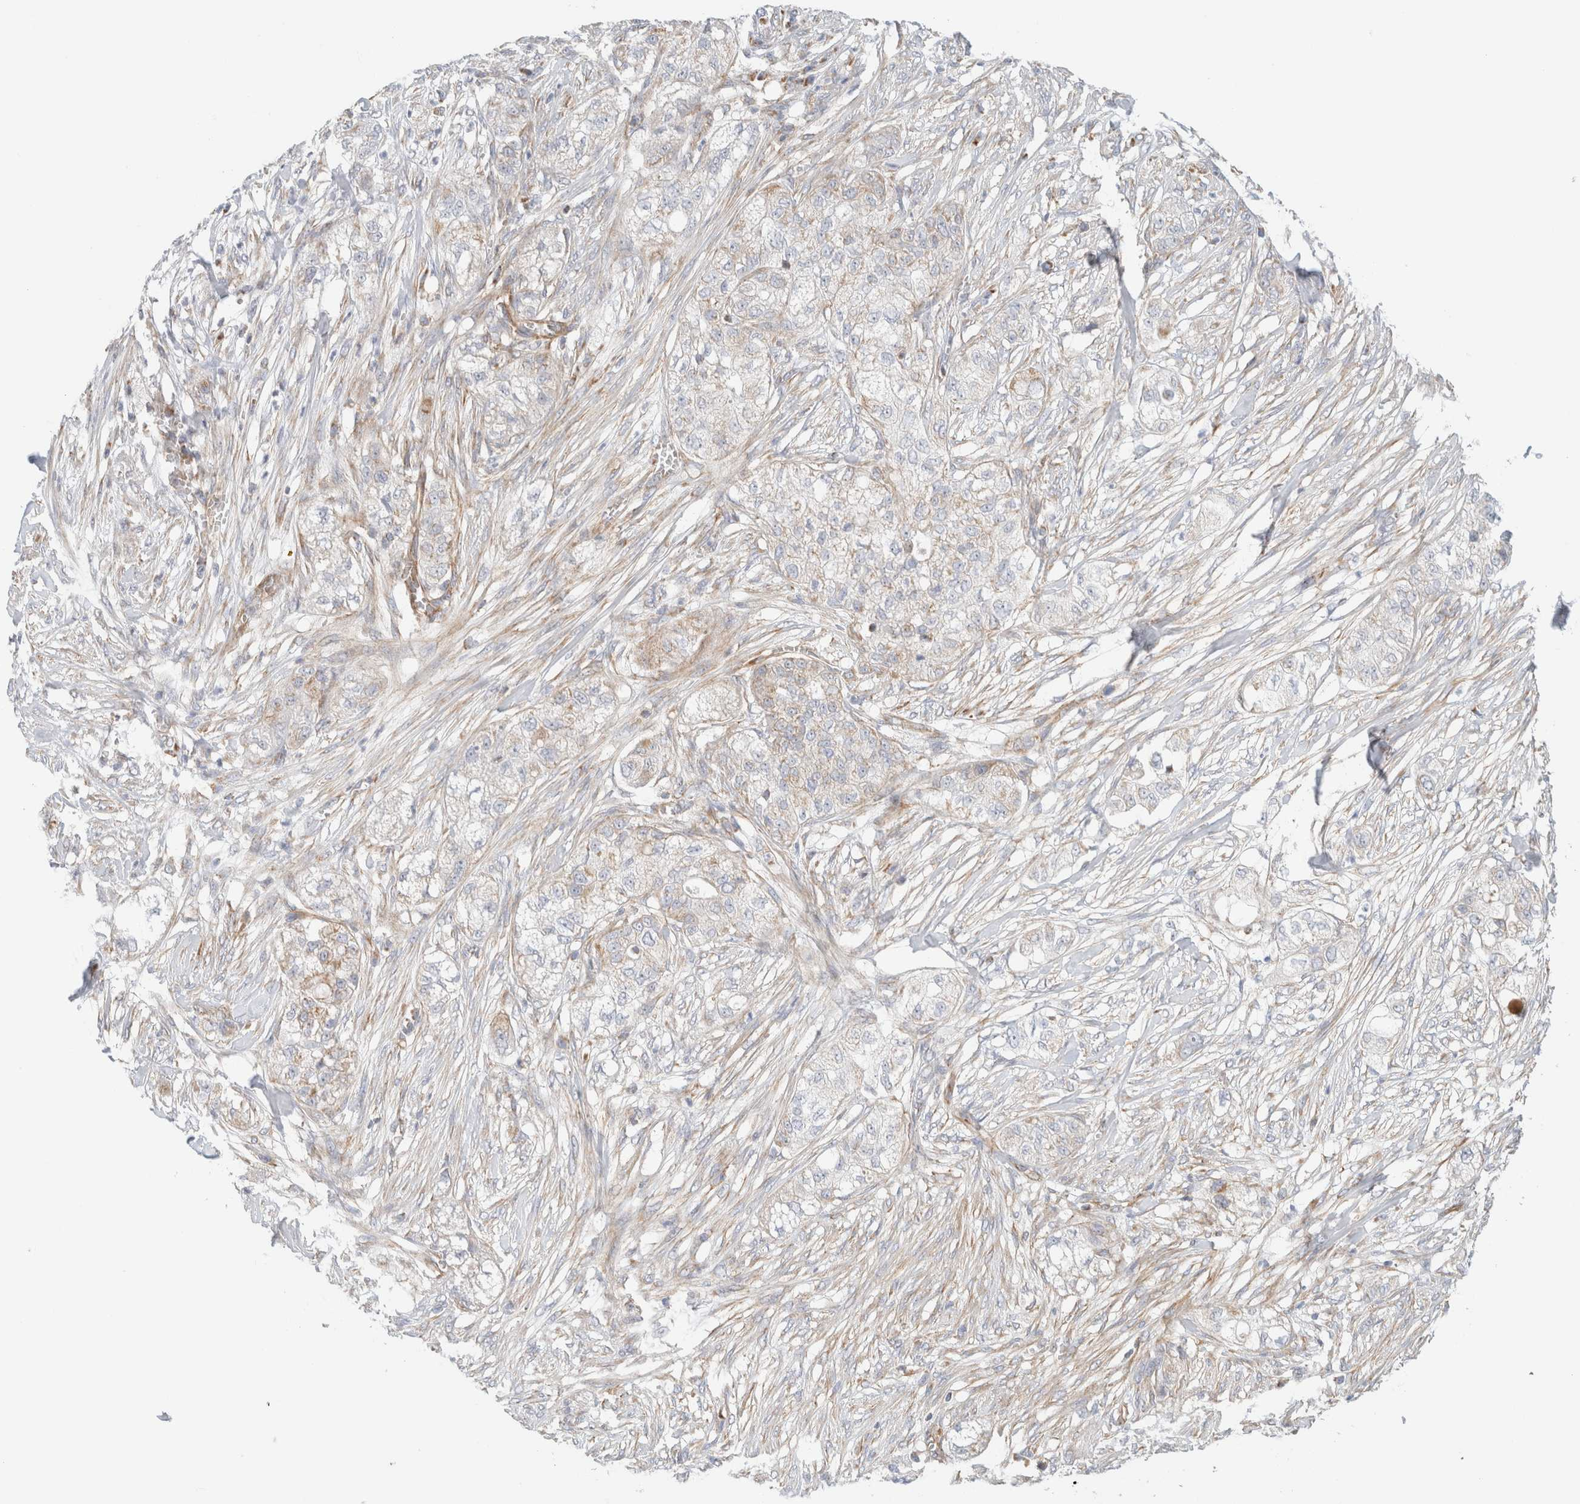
{"staining": {"intensity": "weak", "quantity": "<25%", "location": "cytoplasmic/membranous"}, "tissue": "pancreatic cancer", "cell_type": "Tumor cells", "image_type": "cancer", "snomed": [{"axis": "morphology", "description": "Adenocarcinoma, NOS"}, {"axis": "topography", "description": "Pancreas"}], "caption": "Micrograph shows no protein staining in tumor cells of pancreatic cancer tissue.", "gene": "MRM3", "patient": {"sex": "female", "age": 78}}